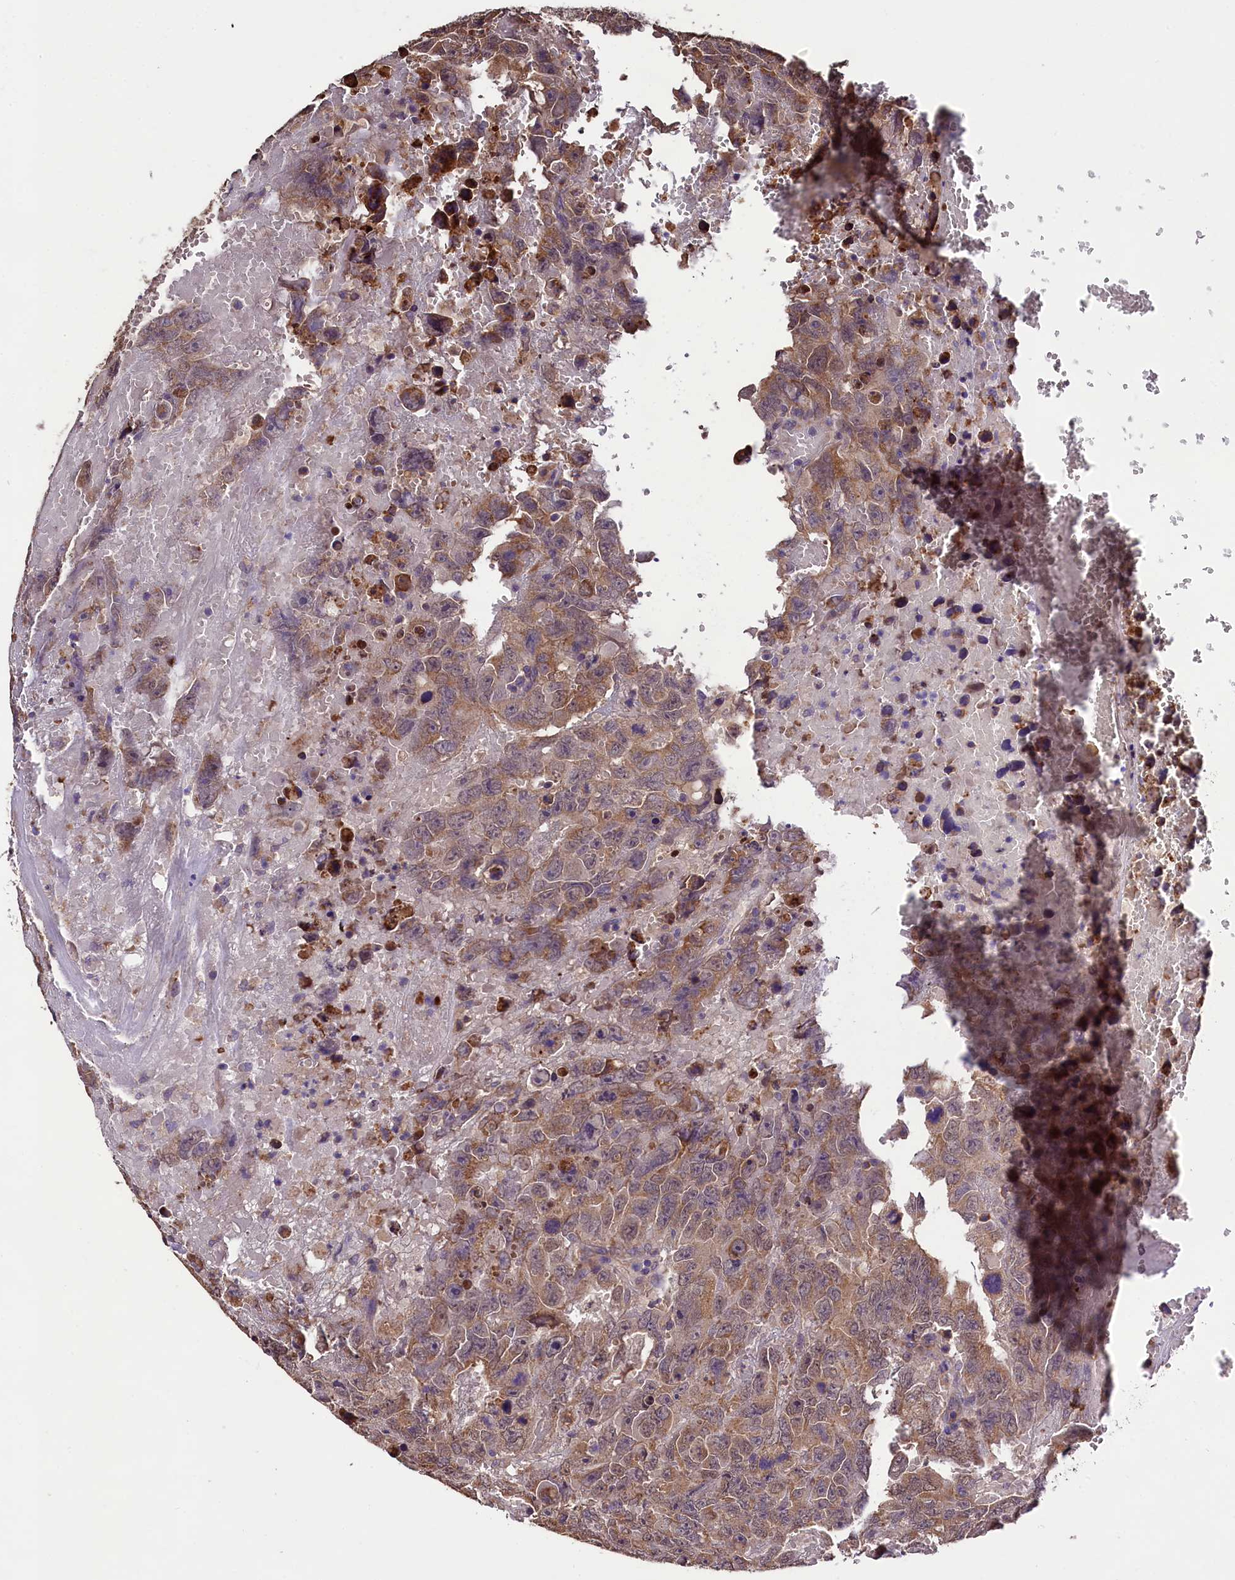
{"staining": {"intensity": "moderate", "quantity": "25%-75%", "location": "cytoplasmic/membranous"}, "tissue": "testis cancer", "cell_type": "Tumor cells", "image_type": "cancer", "snomed": [{"axis": "morphology", "description": "Carcinoma, Embryonal, NOS"}, {"axis": "topography", "description": "Testis"}], "caption": "IHC (DAB (3,3'-diaminobenzidine)) staining of human embryonal carcinoma (testis) shows moderate cytoplasmic/membranous protein positivity in about 25%-75% of tumor cells.", "gene": "ENKD1", "patient": {"sex": "male", "age": 45}}